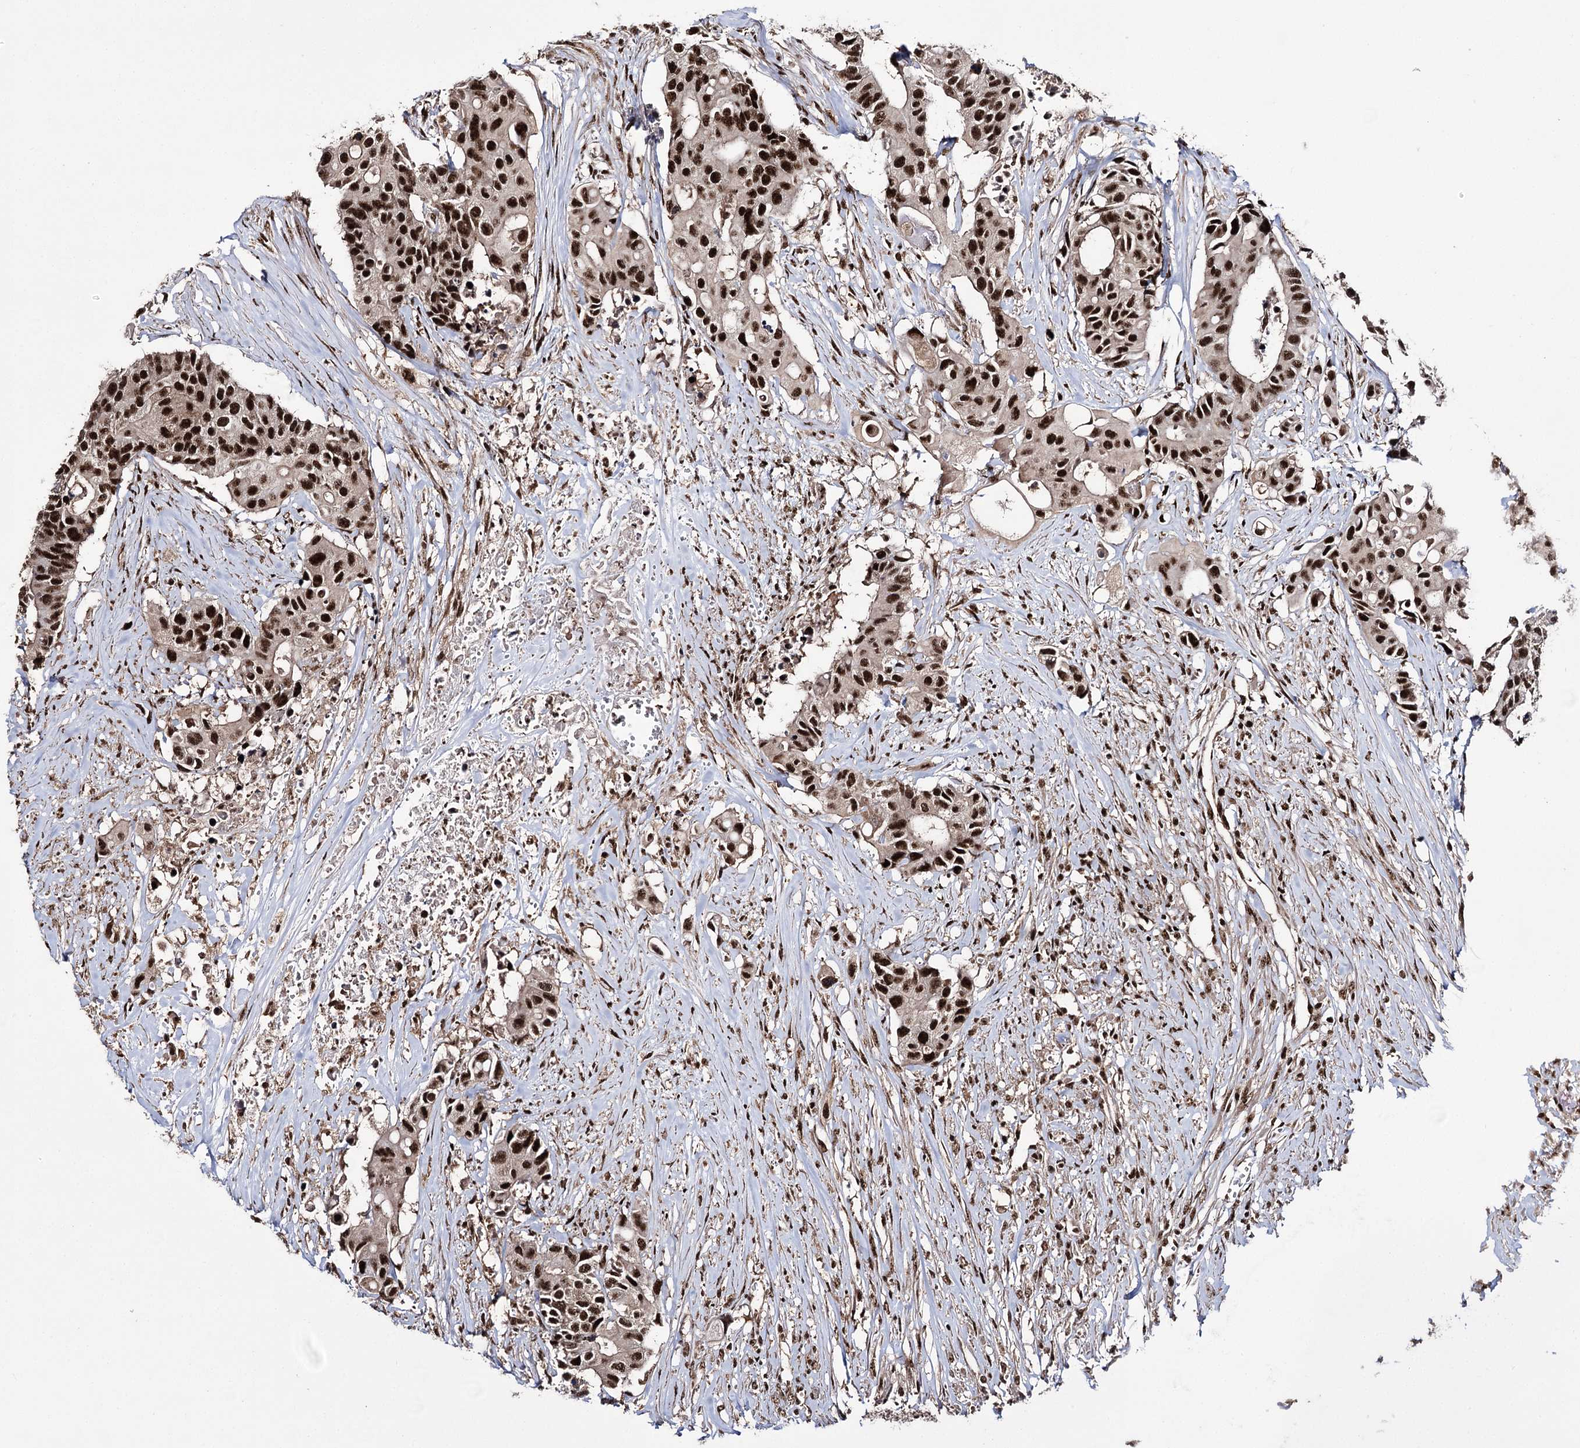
{"staining": {"intensity": "strong", "quantity": ">75%", "location": "nuclear"}, "tissue": "colorectal cancer", "cell_type": "Tumor cells", "image_type": "cancer", "snomed": [{"axis": "morphology", "description": "Adenocarcinoma, NOS"}, {"axis": "topography", "description": "Colon"}], "caption": "IHC (DAB) staining of human colorectal cancer reveals strong nuclear protein positivity in about >75% of tumor cells.", "gene": "PRPF40A", "patient": {"sex": "male", "age": 77}}